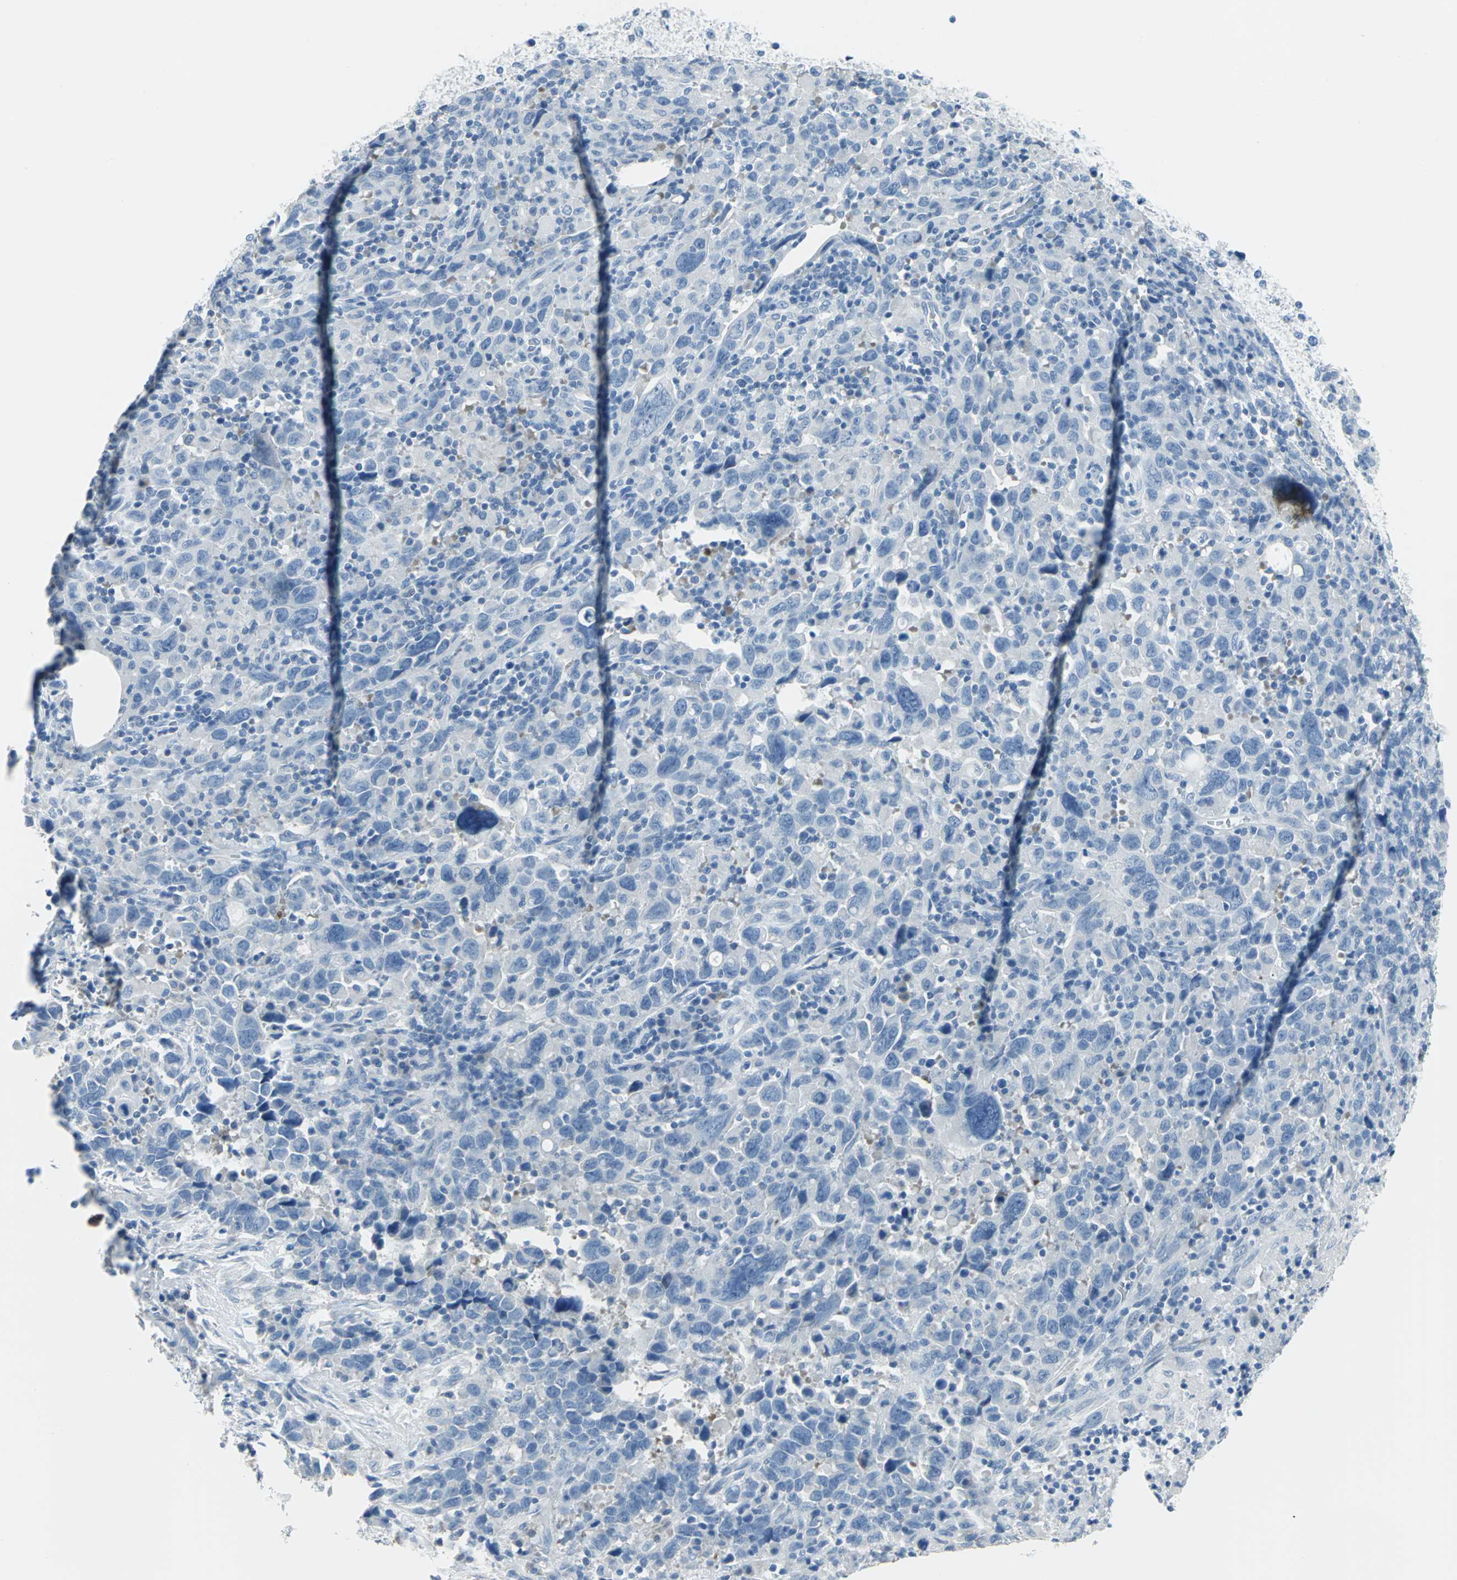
{"staining": {"intensity": "negative", "quantity": "none", "location": "none"}, "tissue": "urothelial cancer", "cell_type": "Tumor cells", "image_type": "cancer", "snomed": [{"axis": "morphology", "description": "Urothelial carcinoma, High grade"}, {"axis": "topography", "description": "Urinary bladder"}], "caption": "A high-resolution image shows immunohistochemistry (IHC) staining of urothelial carcinoma (high-grade), which demonstrates no significant positivity in tumor cells.", "gene": "DNAI2", "patient": {"sex": "male", "age": 61}}